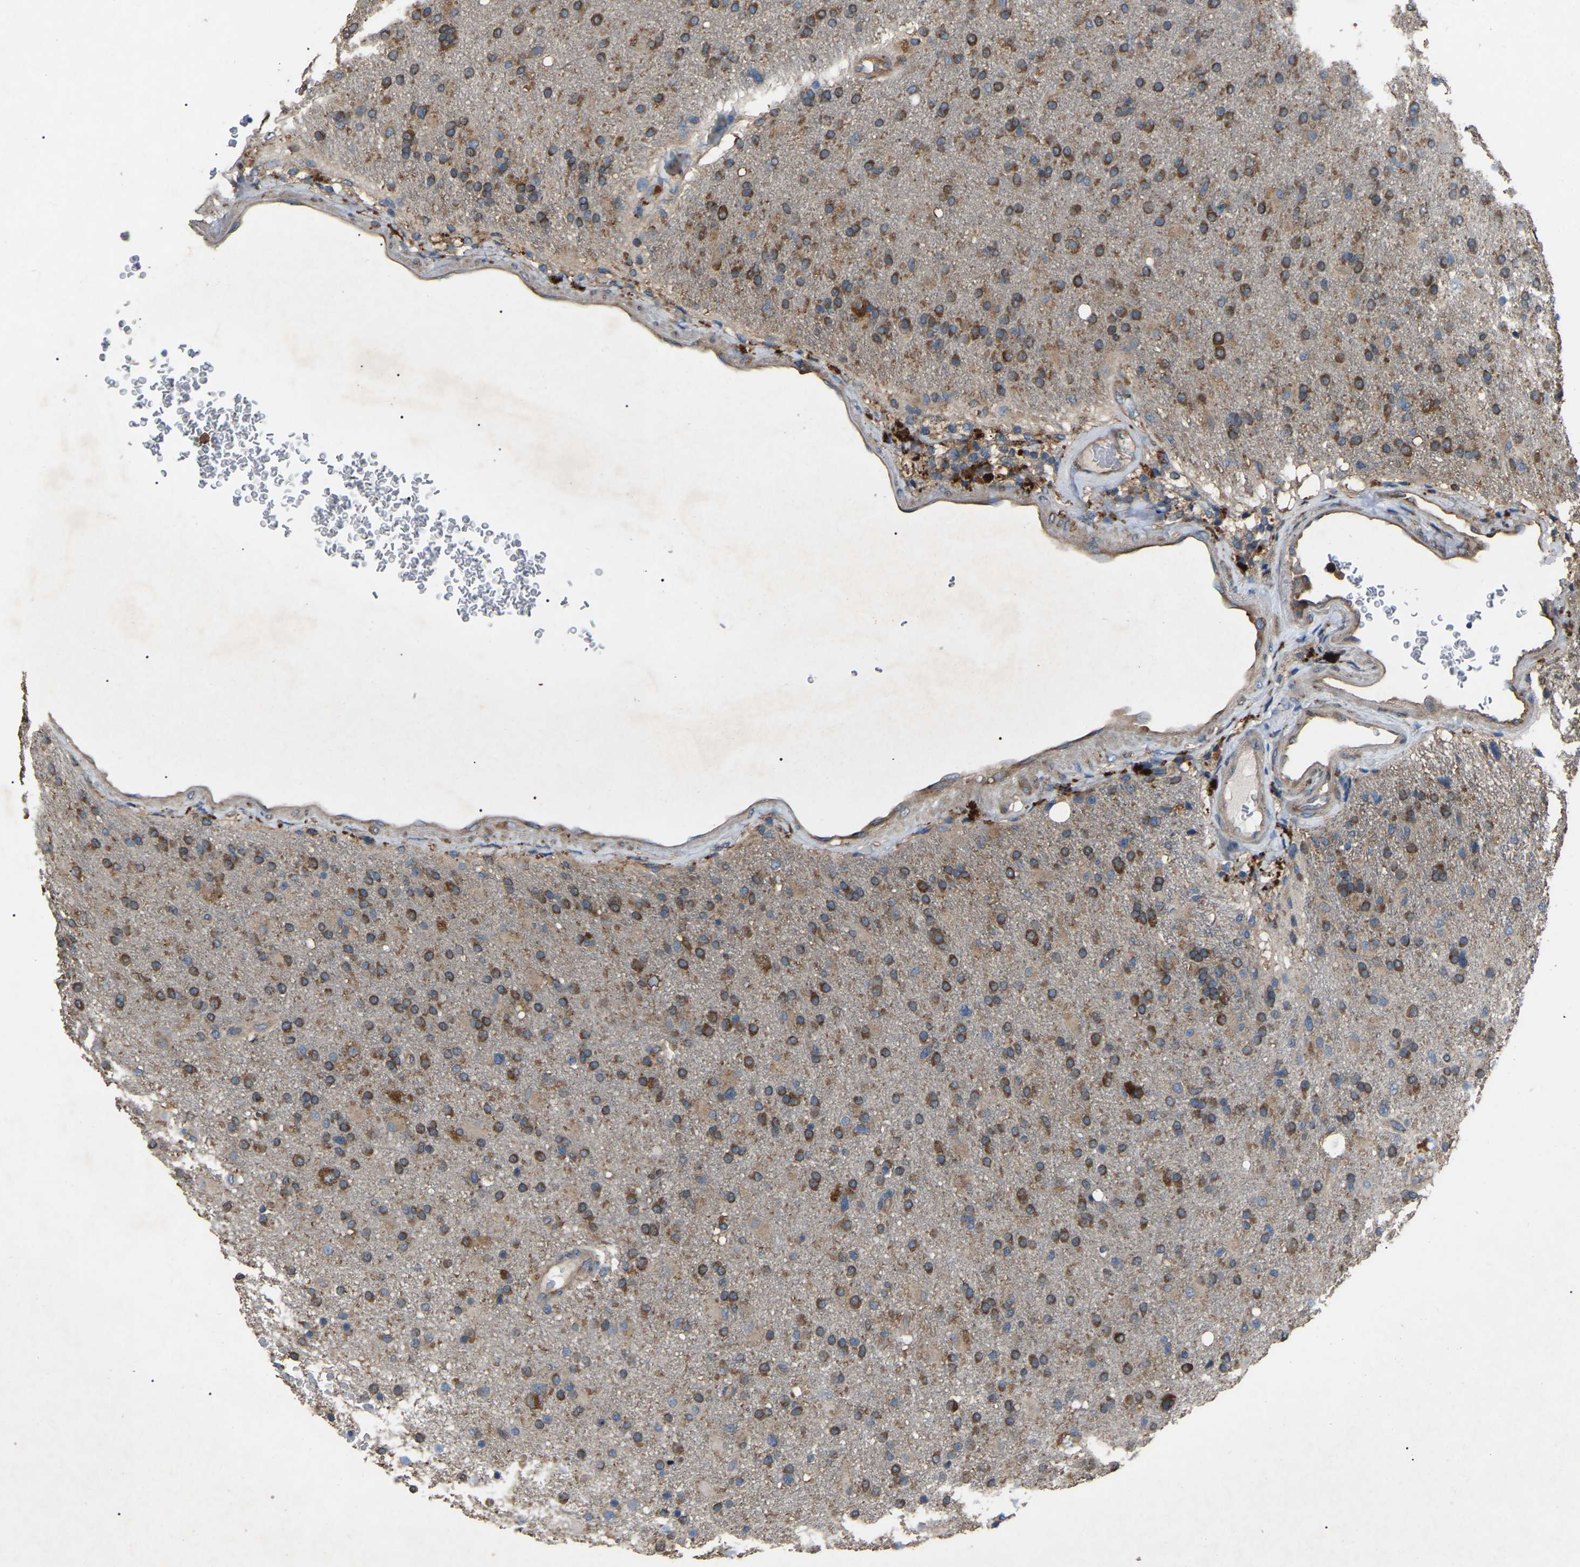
{"staining": {"intensity": "strong", "quantity": ">75%", "location": "cytoplasmic/membranous"}, "tissue": "glioma", "cell_type": "Tumor cells", "image_type": "cancer", "snomed": [{"axis": "morphology", "description": "Glioma, malignant, High grade"}, {"axis": "topography", "description": "Brain"}], "caption": "IHC (DAB (3,3'-diaminobenzidine)) staining of human malignant high-grade glioma shows strong cytoplasmic/membranous protein positivity in approximately >75% of tumor cells.", "gene": "AIMP1", "patient": {"sex": "male", "age": 72}}